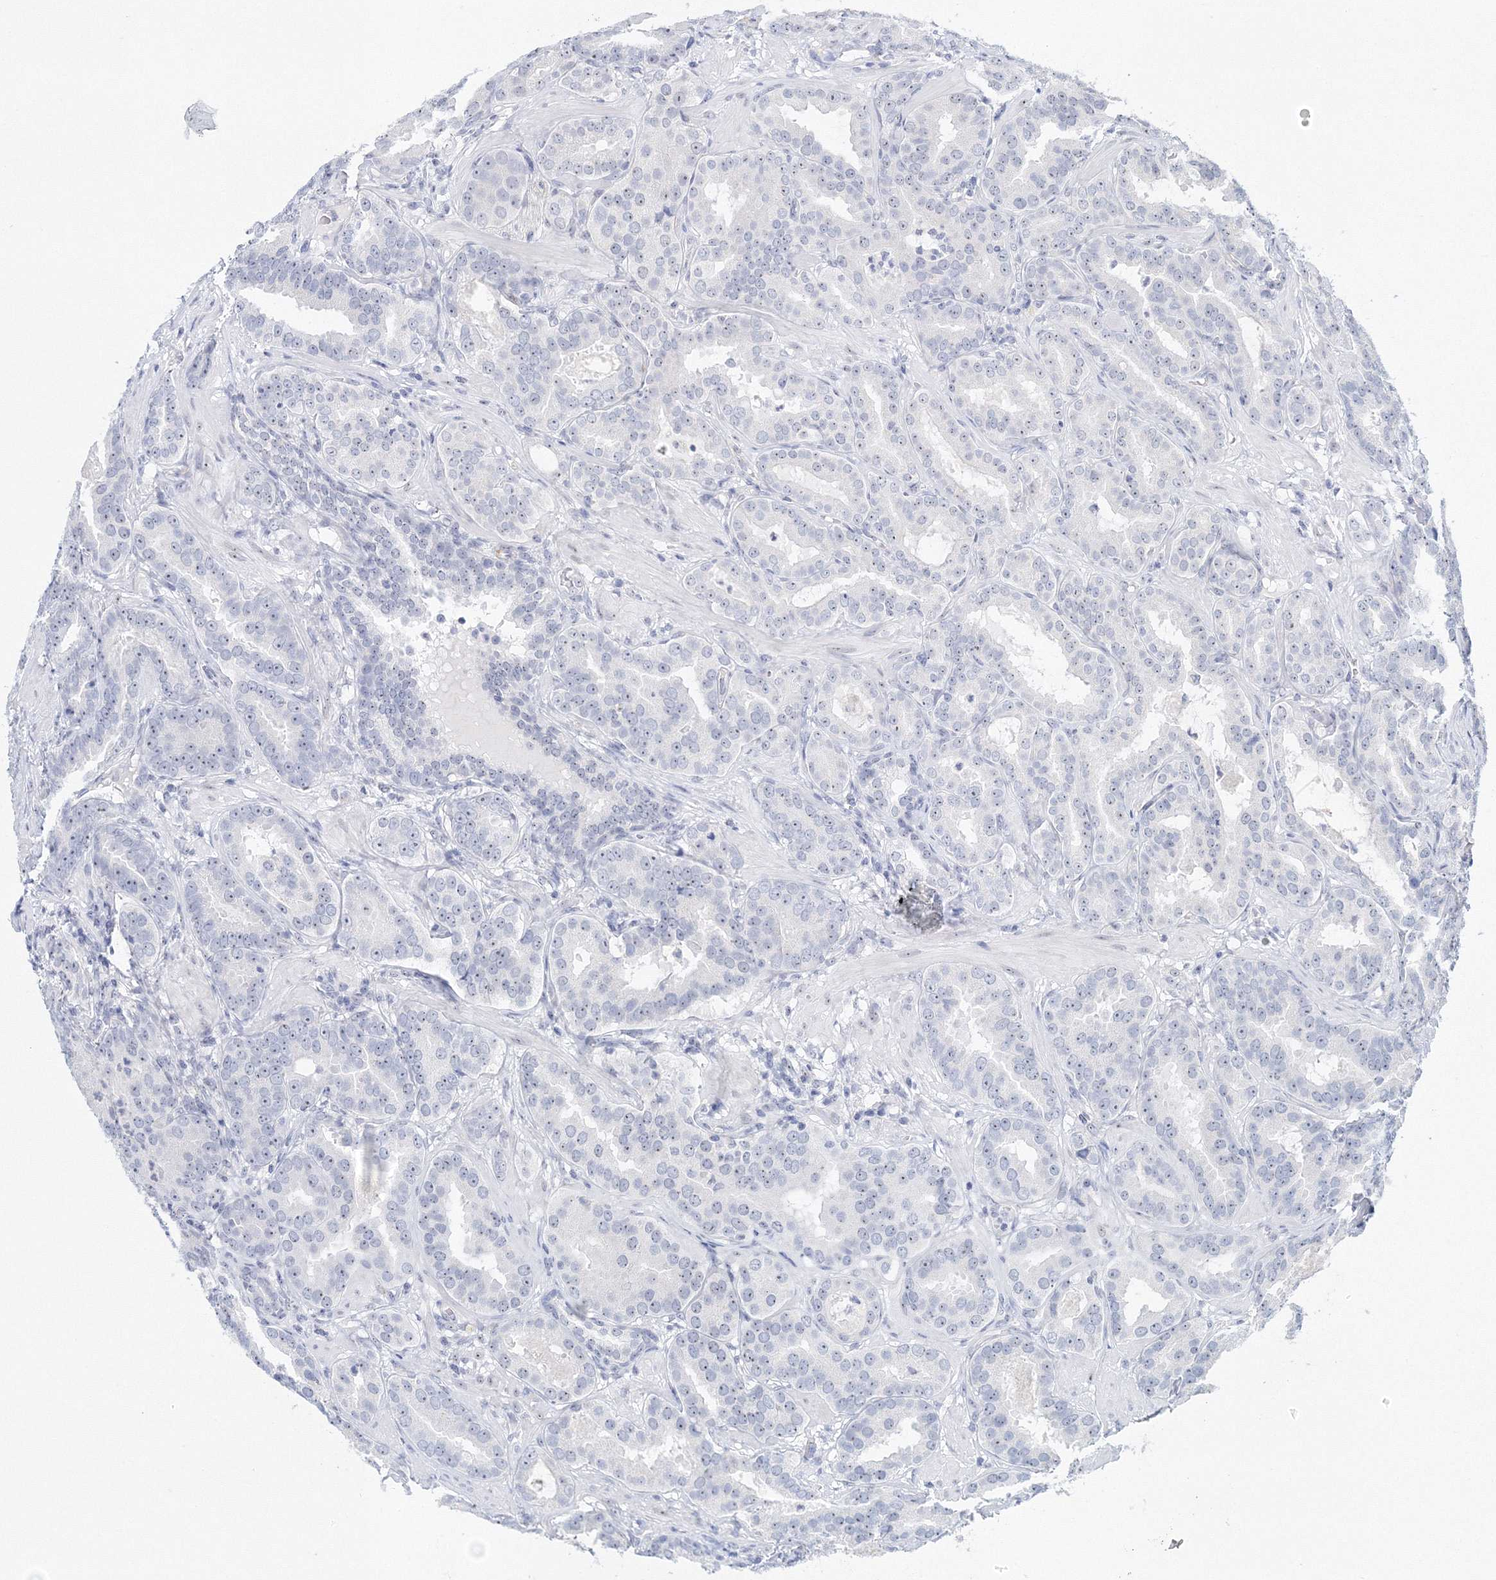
{"staining": {"intensity": "negative", "quantity": "none", "location": "none"}, "tissue": "prostate cancer", "cell_type": "Tumor cells", "image_type": "cancer", "snomed": [{"axis": "morphology", "description": "Adenocarcinoma, Low grade"}, {"axis": "topography", "description": "Prostate"}], "caption": "IHC image of neoplastic tissue: human prostate cancer stained with DAB exhibits no significant protein positivity in tumor cells.", "gene": "SIRT7", "patient": {"sex": "male", "age": 59}}